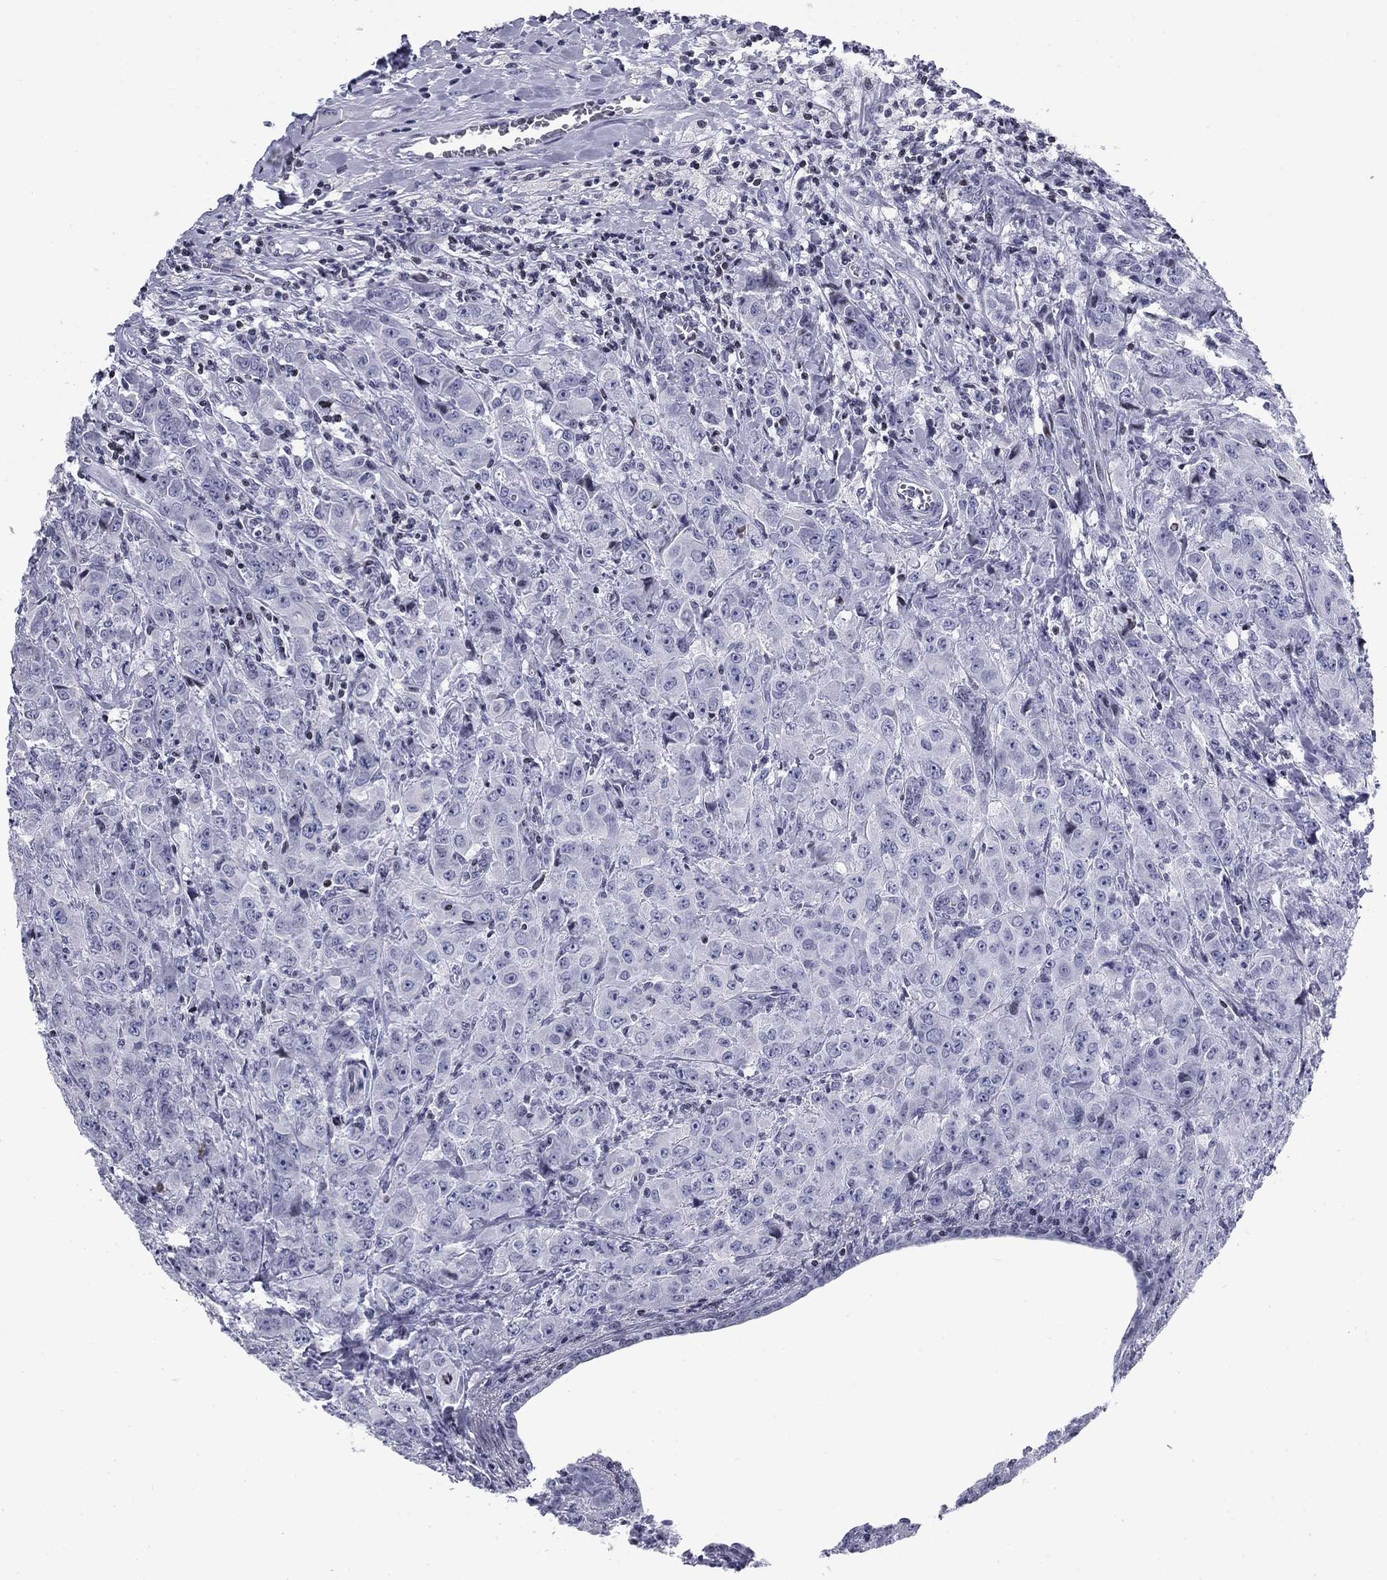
{"staining": {"intensity": "negative", "quantity": "none", "location": "none"}, "tissue": "breast cancer", "cell_type": "Tumor cells", "image_type": "cancer", "snomed": [{"axis": "morphology", "description": "Duct carcinoma"}, {"axis": "topography", "description": "Breast"}], "caption": "IHC photomicrograph of neoplastic tissue: intraductal carcinoma (breast) stained with DAB shows no significant protein expression in tumor cells.", "gene": "CCDC144A", "patient": {"sex": "female", "age": 43}}